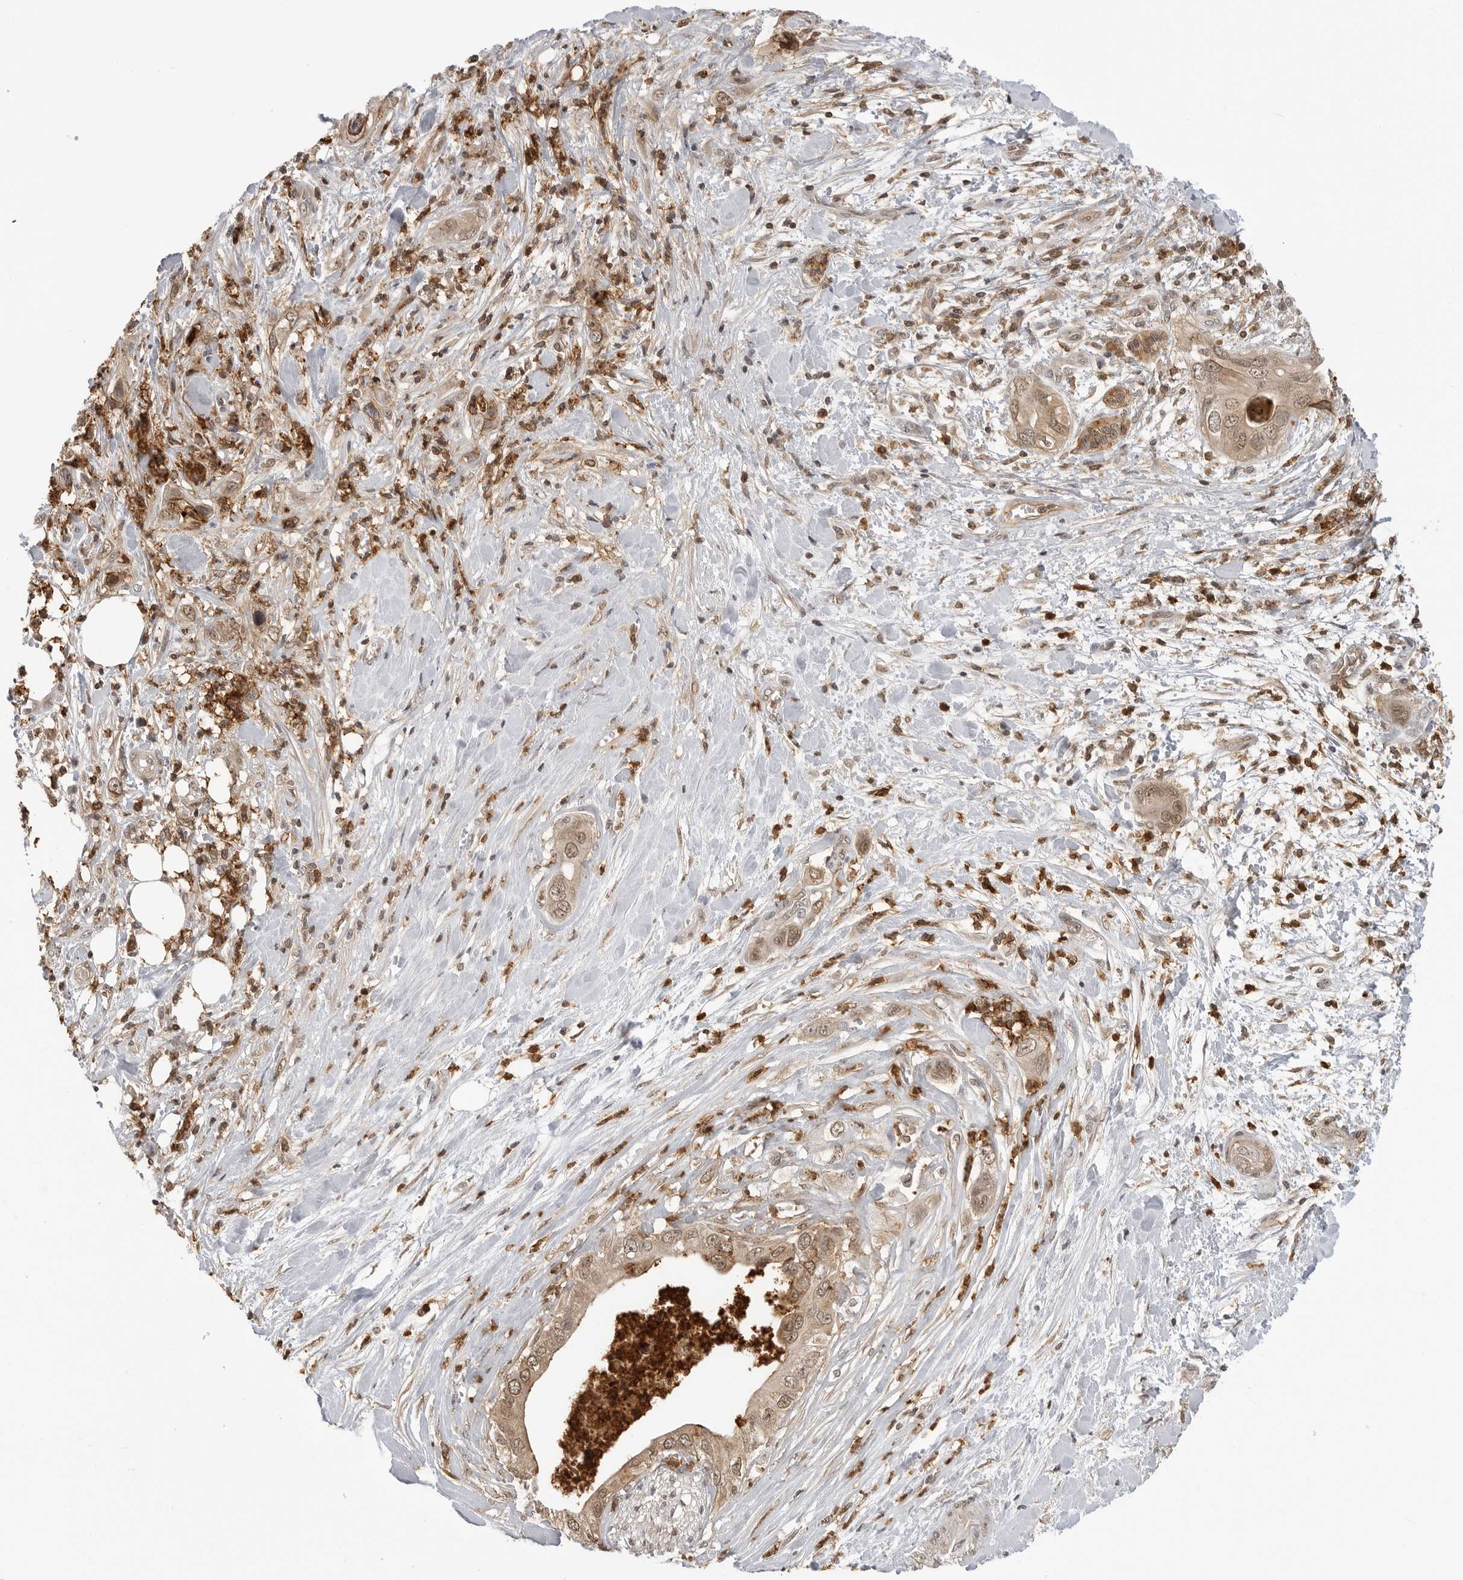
{"staining": {"intensity": "weak", "quantity": ">75%", "location": "cytoplasmic/membranous,nuclear"}, "tissue": "pancreatic cancer", "cell_type": "Tumor cells", "image_type": "cancer", "snomed": [{"axis": "morphology", "description": "Adenocarcinoma, NOS"}, {"axis": "topography", "description": "Pancreas"}], "caption": "A photomicrograph of human pancreatic cancer (adenocarcinoma) stained for a protein shows weak cytoplasmic/membranous and nuclear brown staining in tumor cells.", "gene": "ANXA11", "patient": {"sex": "female", "age": 78}}